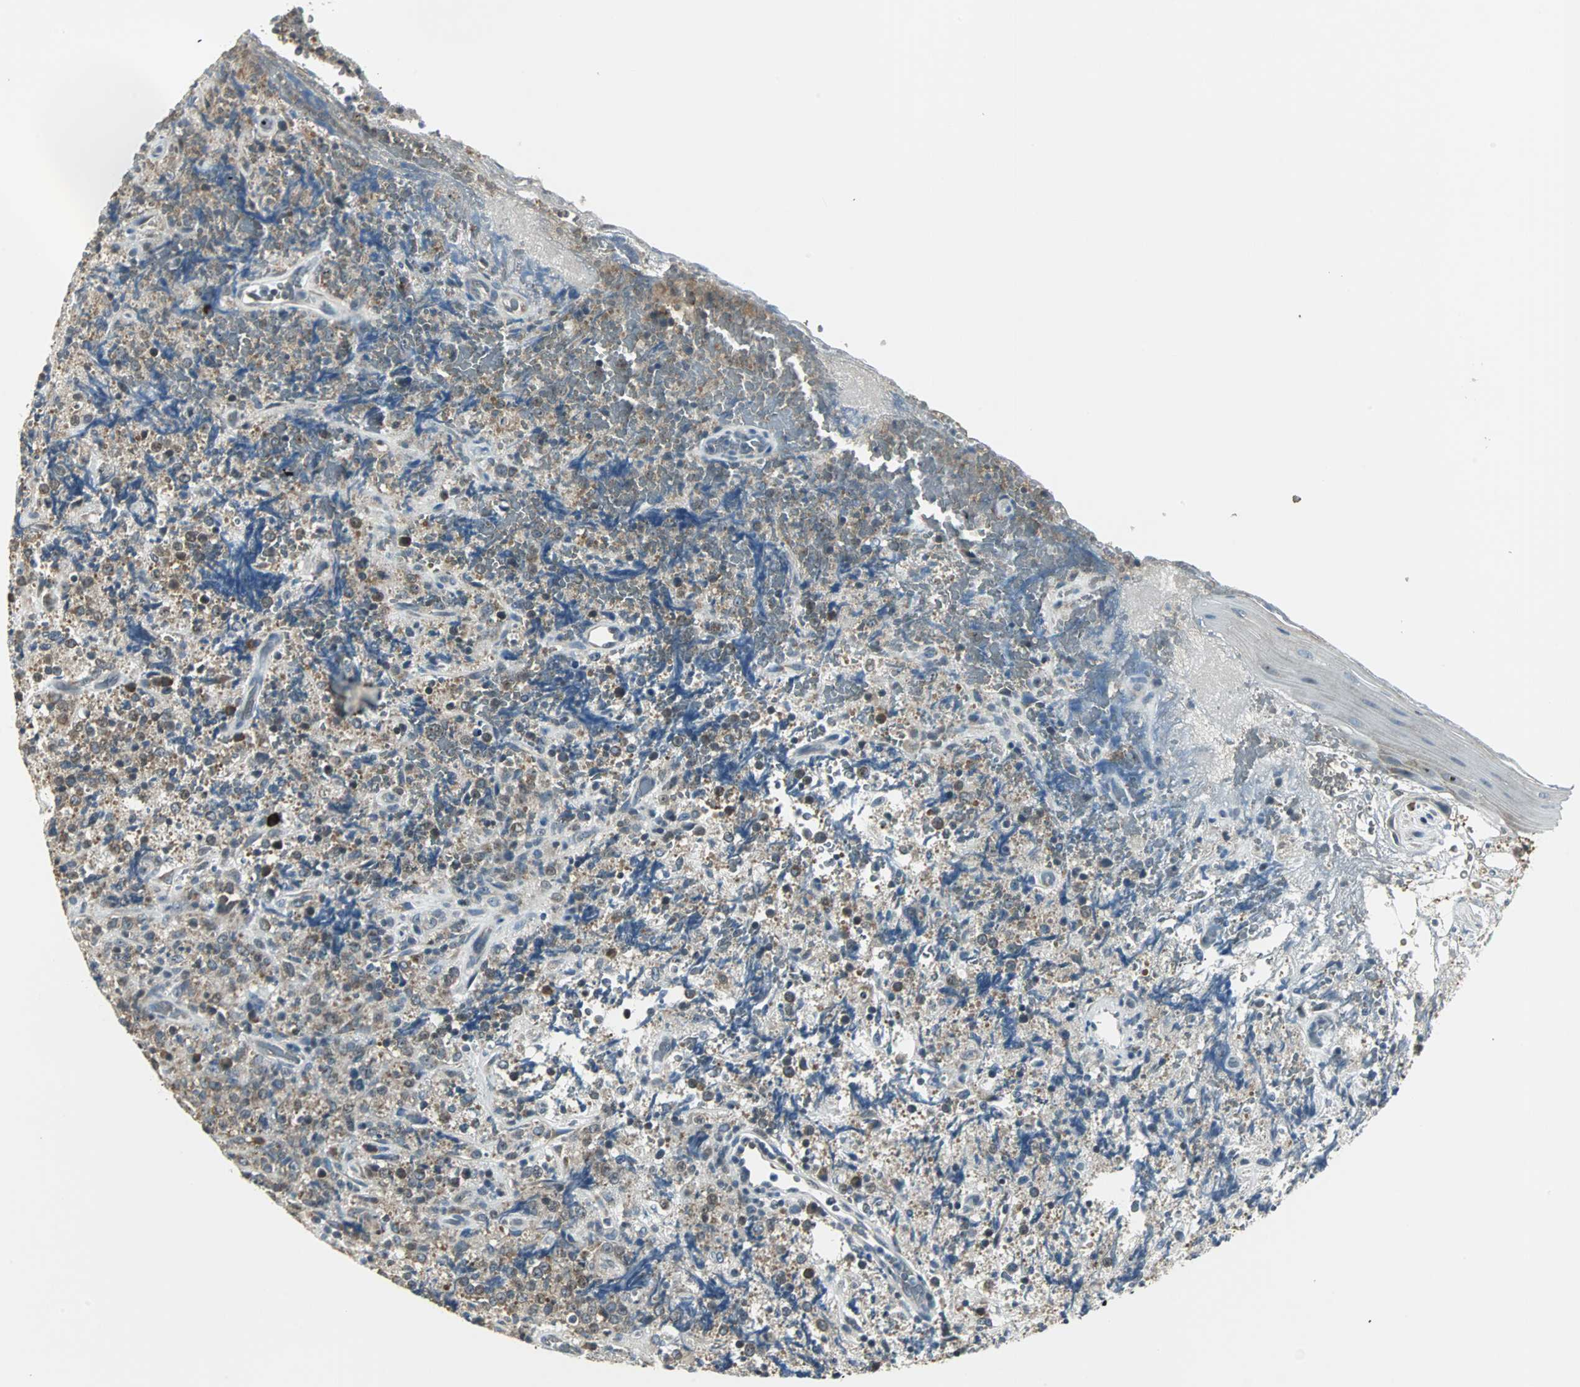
{"staining": {"intensity": "weak", "quantity": "25%-75%", "location": "cytoplasmic/membranous"}, "tissue": "lymphoma", "cell_type": "Tumor cells", "image_type": "cancer", "snomed": [{"axis": "morphology", "description": "Malignant lymphoma, non-Hodgkin's type, High grade"}, {"axis": "topography", "description": "Tonsil"}], "caption": "The micrograph shows a brown stain indicating the presence of a protein in the cytoplasmic/membranous of tumor cells in lymphoma. The protein is stained brown, and the nuclei are stained in blue (DAB IHC with brightfield microscopy, high magnification).", "gene": "CCT5", "patient": {"sex": "female", "age": 36}}